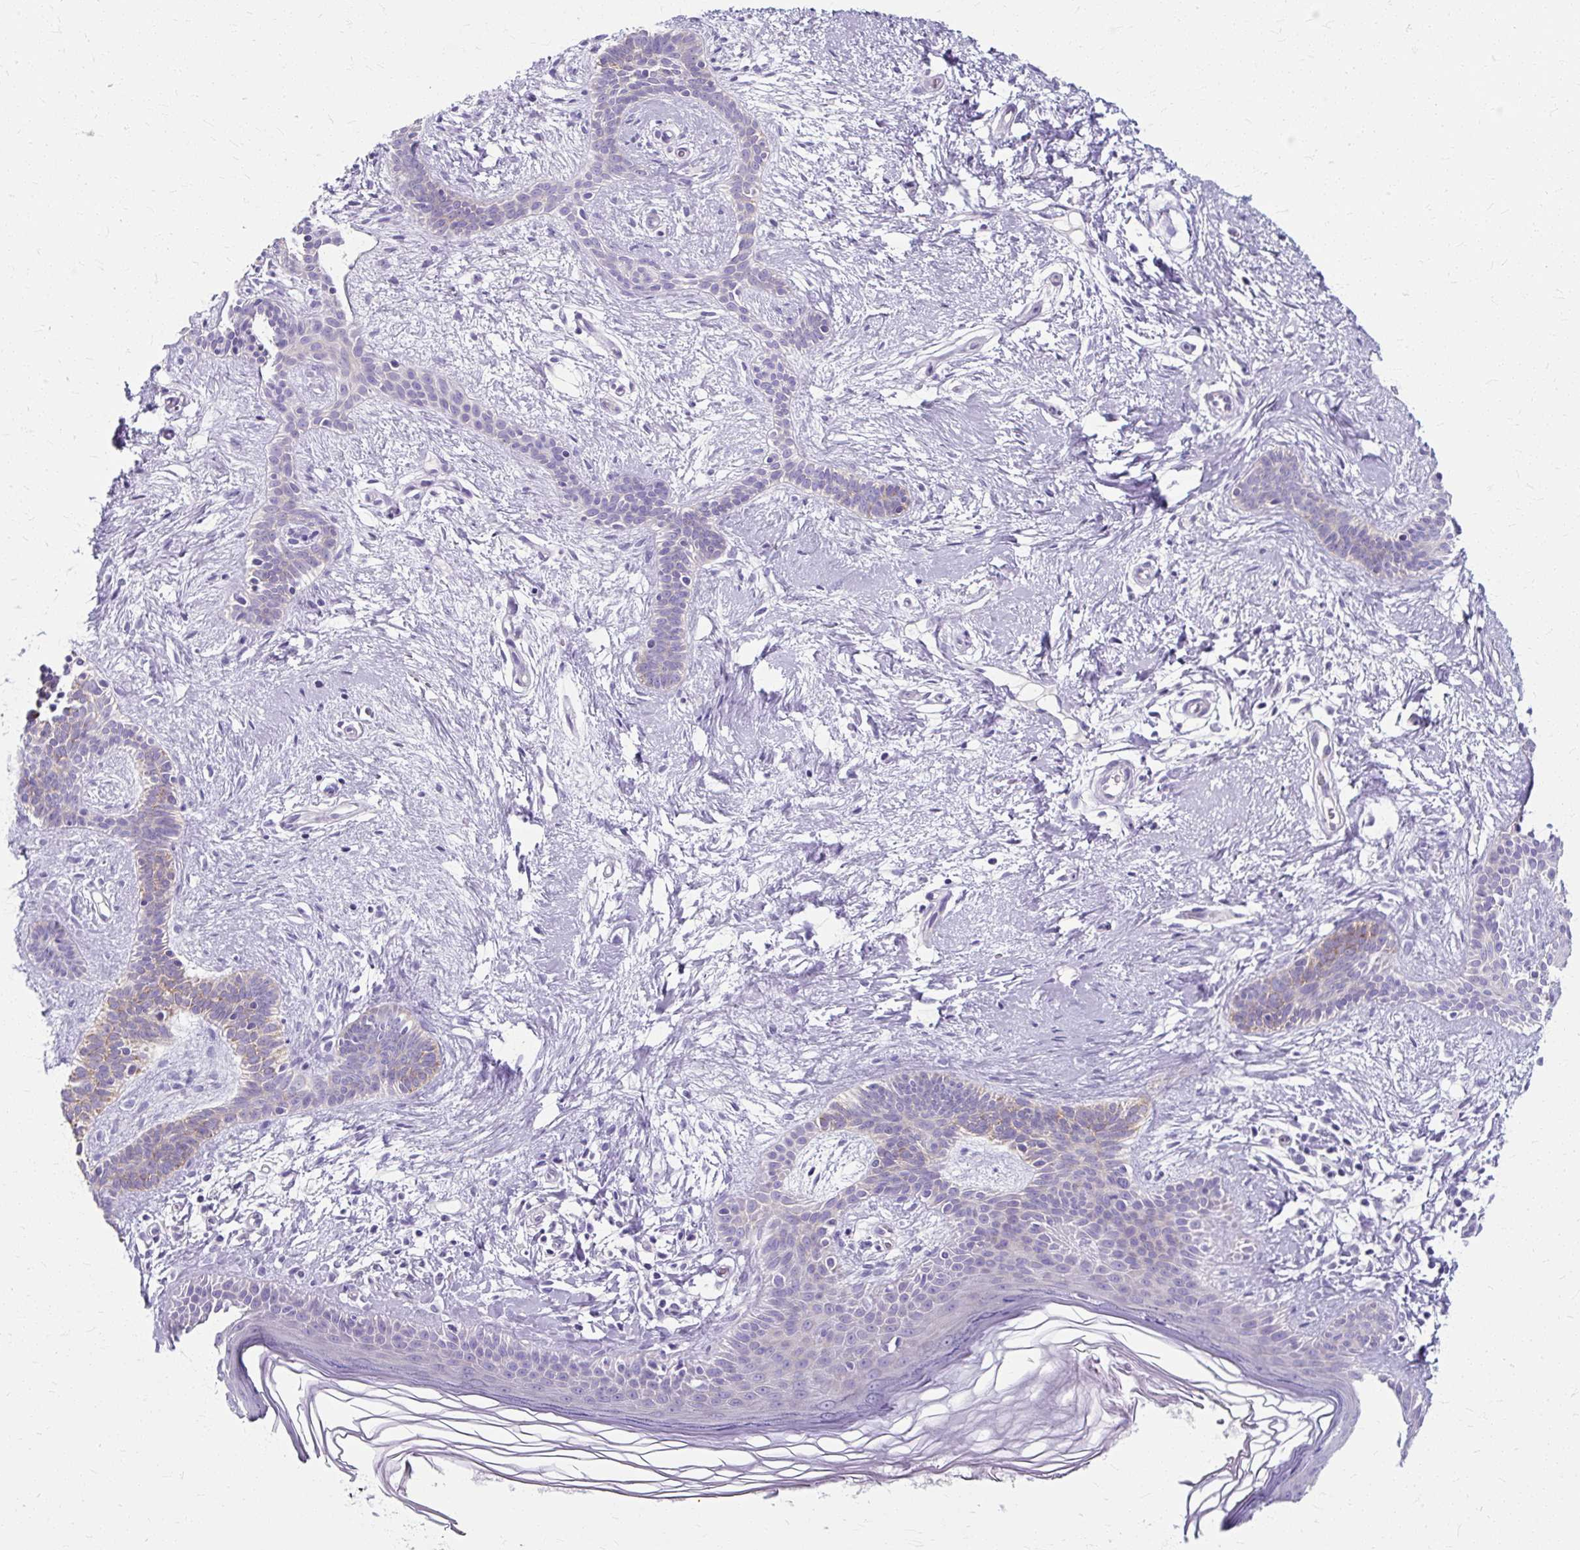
{"staining": {"intensity": "weak", "quantity": "25%-75%", "location": "cytoplasmic/membranous"}, "tissue": "skin cancer", "cell_type": "Tumor cells", "image_type": "cancer", "snomed": [{"axis": "morphology", "description": "Basal cell carcinoma"}, {"axis": "topography", "description": "Skin"}], "caption": "Approximately 25%-75% of tumor cells in human basal cell carcinoma (skin) reveal weak cytoplasmic/membranous protein staining as visualized by brown immunohistochemical staining.", "gene": "ZNF555", "patient": {"sex": "male", "age": 78}}